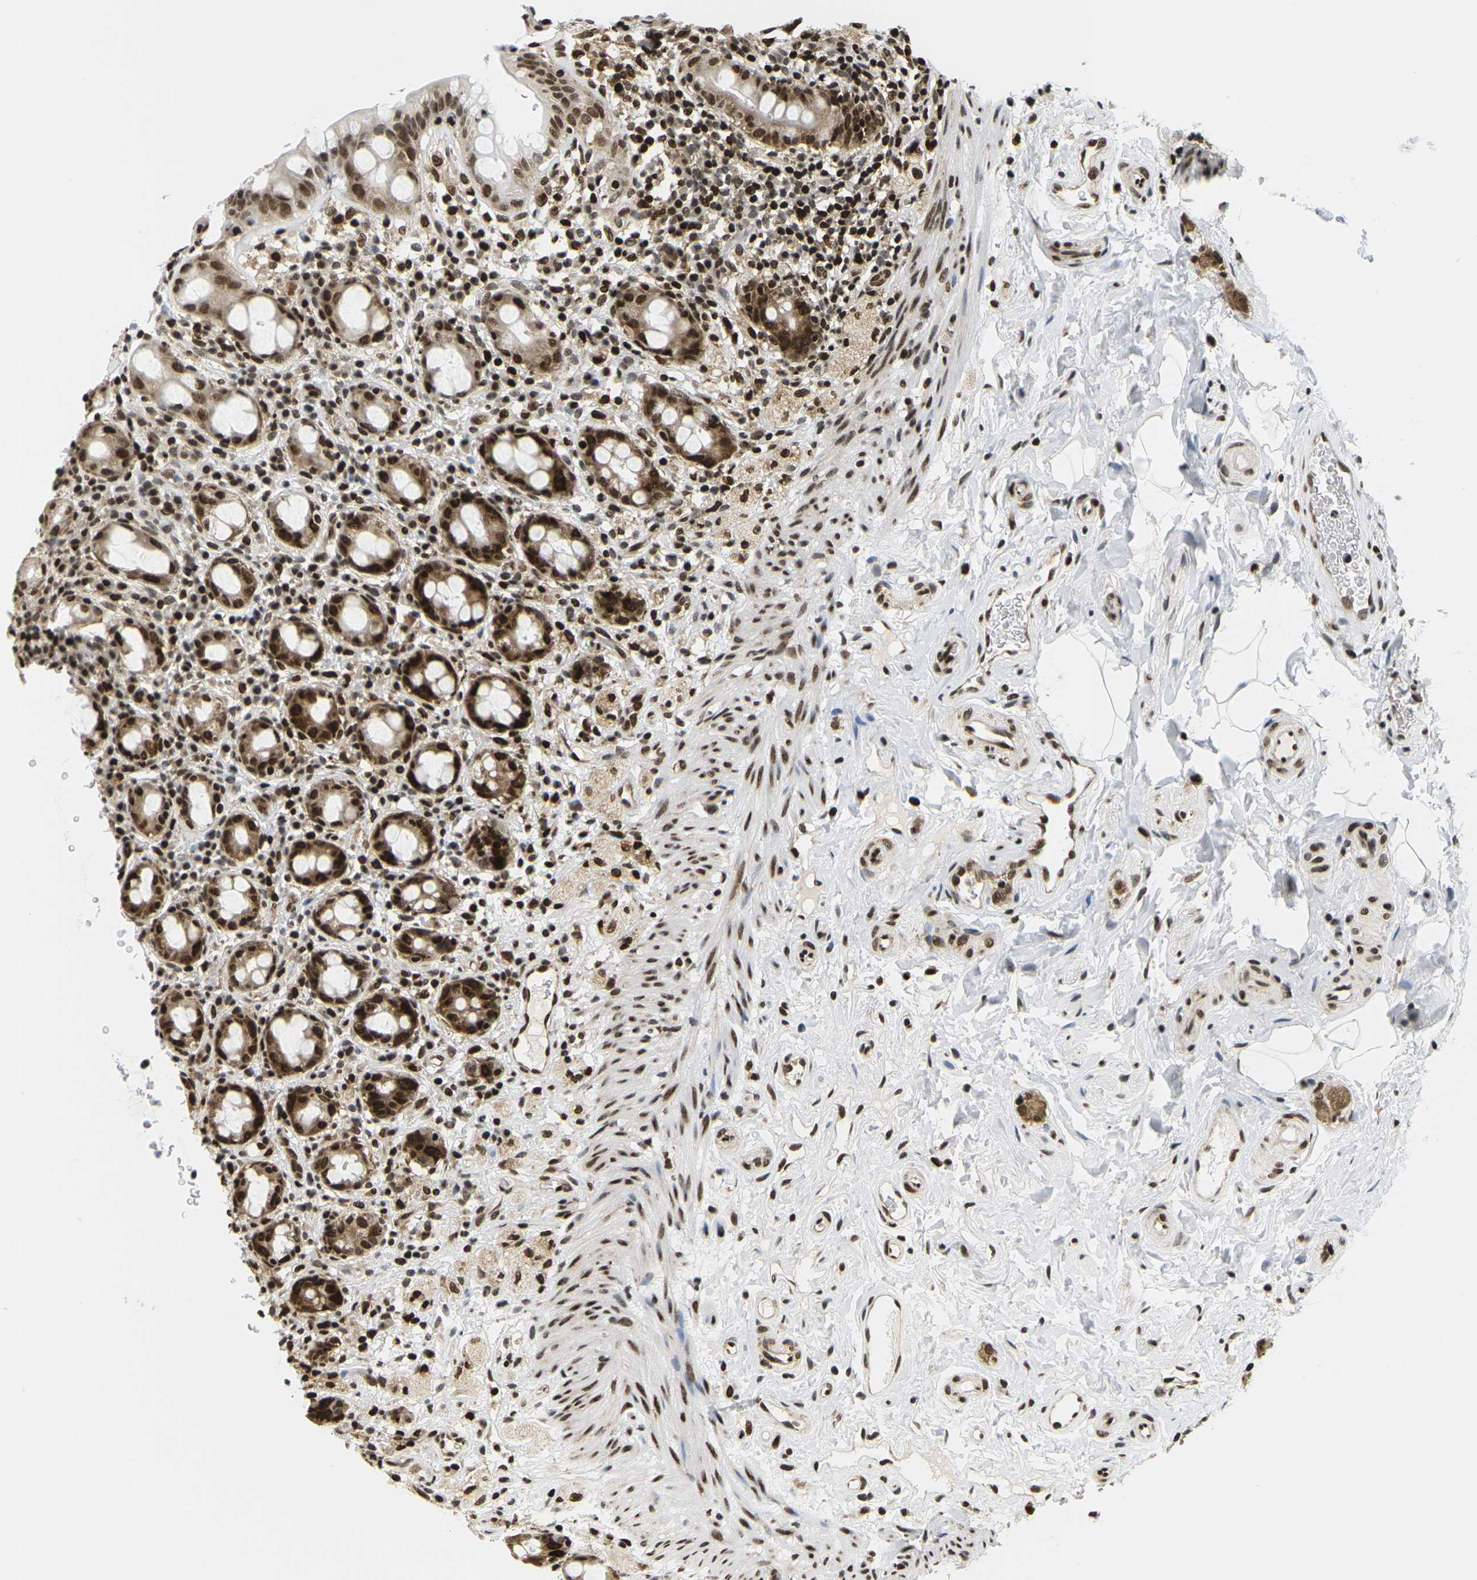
{"staining": {"intensity": "strong", "quantity": ">75%", "location": "cytoplasmic/membranous,nuclear"}, "tissue": "rectum", "cell_type": "Glandular cells", "image_type": "normal", "snomed": [{"axis": "morphology", "description": "Normal tissue, NOS"}, {"axis": "topography", "description": "Rectum"}], "caption": "Benign rectum displays strong cytoplasmic/membranous,nuclear positivity in about >75% of glandular cells, visualized by immunohistochemistry.", "gene": "CELF1", "patient": {"sex": "male", "age": 44}}